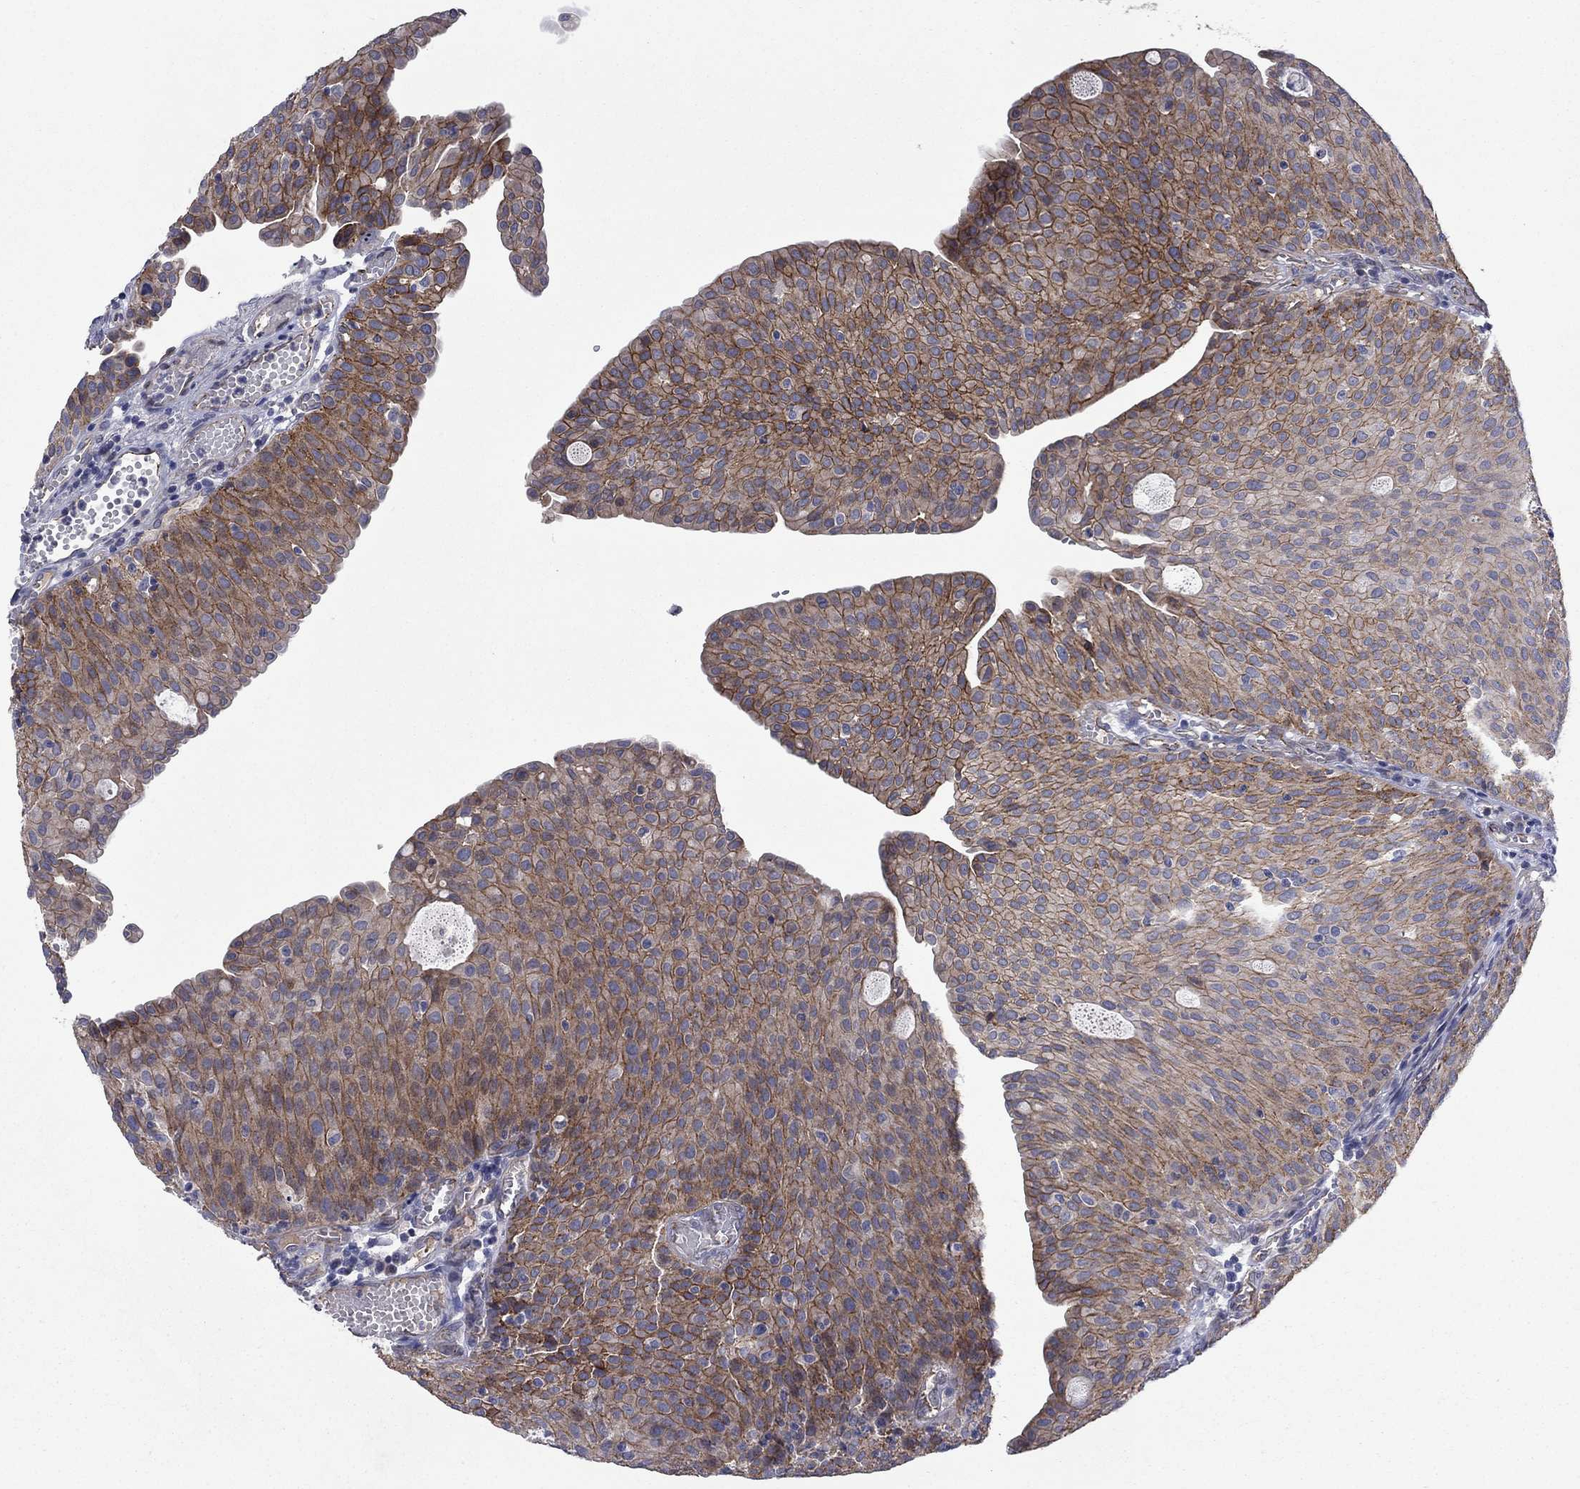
{"staining": {"intensity": "moderate", "quantity": ">75%", "location": "cytoplasmic/membranous"}, "tissue": "urothelial cancer", "cell_type": "Tumor cells", "image_type": "cancer", "snomed": [{"axis": "morphology", "description": "Urothelial carcinoma, Low grade"}, {"axis": "topography", "description": "Urinary bladder"}], "caption": "Brown immunohistochemical staining in urothelial carcinoma (low-grade) demonstrates moderate cytoplasmic/membranous positivity in about >75% of tumor cells. Using DAB (brown) and hematoxylin (blue) stains, captured at high magnification using brightfield microscopy.", "gene": "EMC9", "patient": {"sex": "male", "age": 54}}